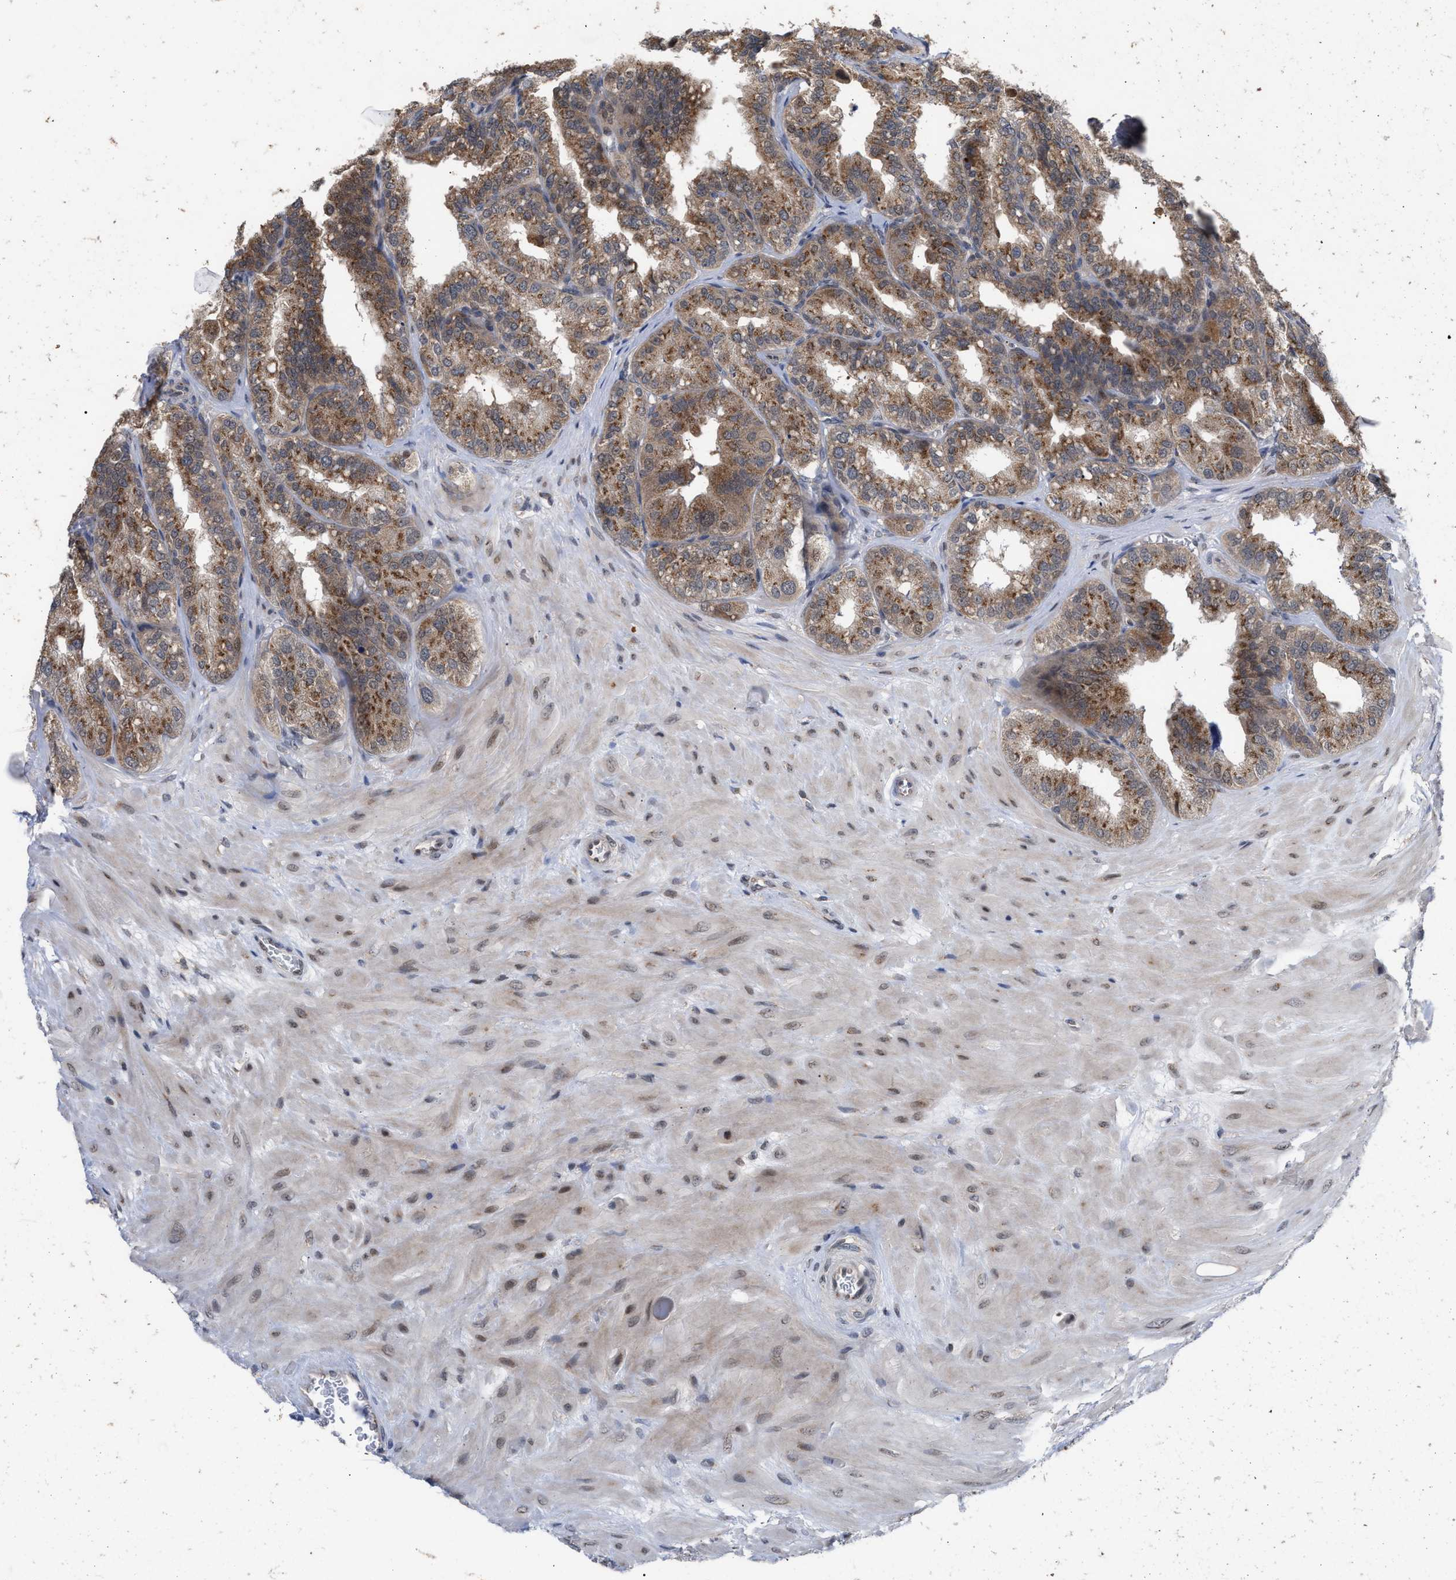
{"staining": {"intensity": "moderate", "quantity": ">75%", "location": "cytoplasmic/membranous"}, "tissue": "seminal vesicle", "cell_type": "Glandular cells", "image_type": "normal", "snomed": [{"axis": "morphology", "description": "Normal tissue, NOS"}, {"axis": "topography", "description": "Prostate"}, {"axis": "topography", "description": "Seminal veicle"}], "caption": "Immunohistochemistry (IHC) image of normal seminal vesicle: human seminal vesicle stained using IHC reveals medium levels of moderate protein expression localized specifically in the cytoplasmic/membranous of glandular cells, appearing as a cytoplasmic/membranous brown color.", "gene": "MKNK2", "patient": {"sex": "male", "age": 51}}